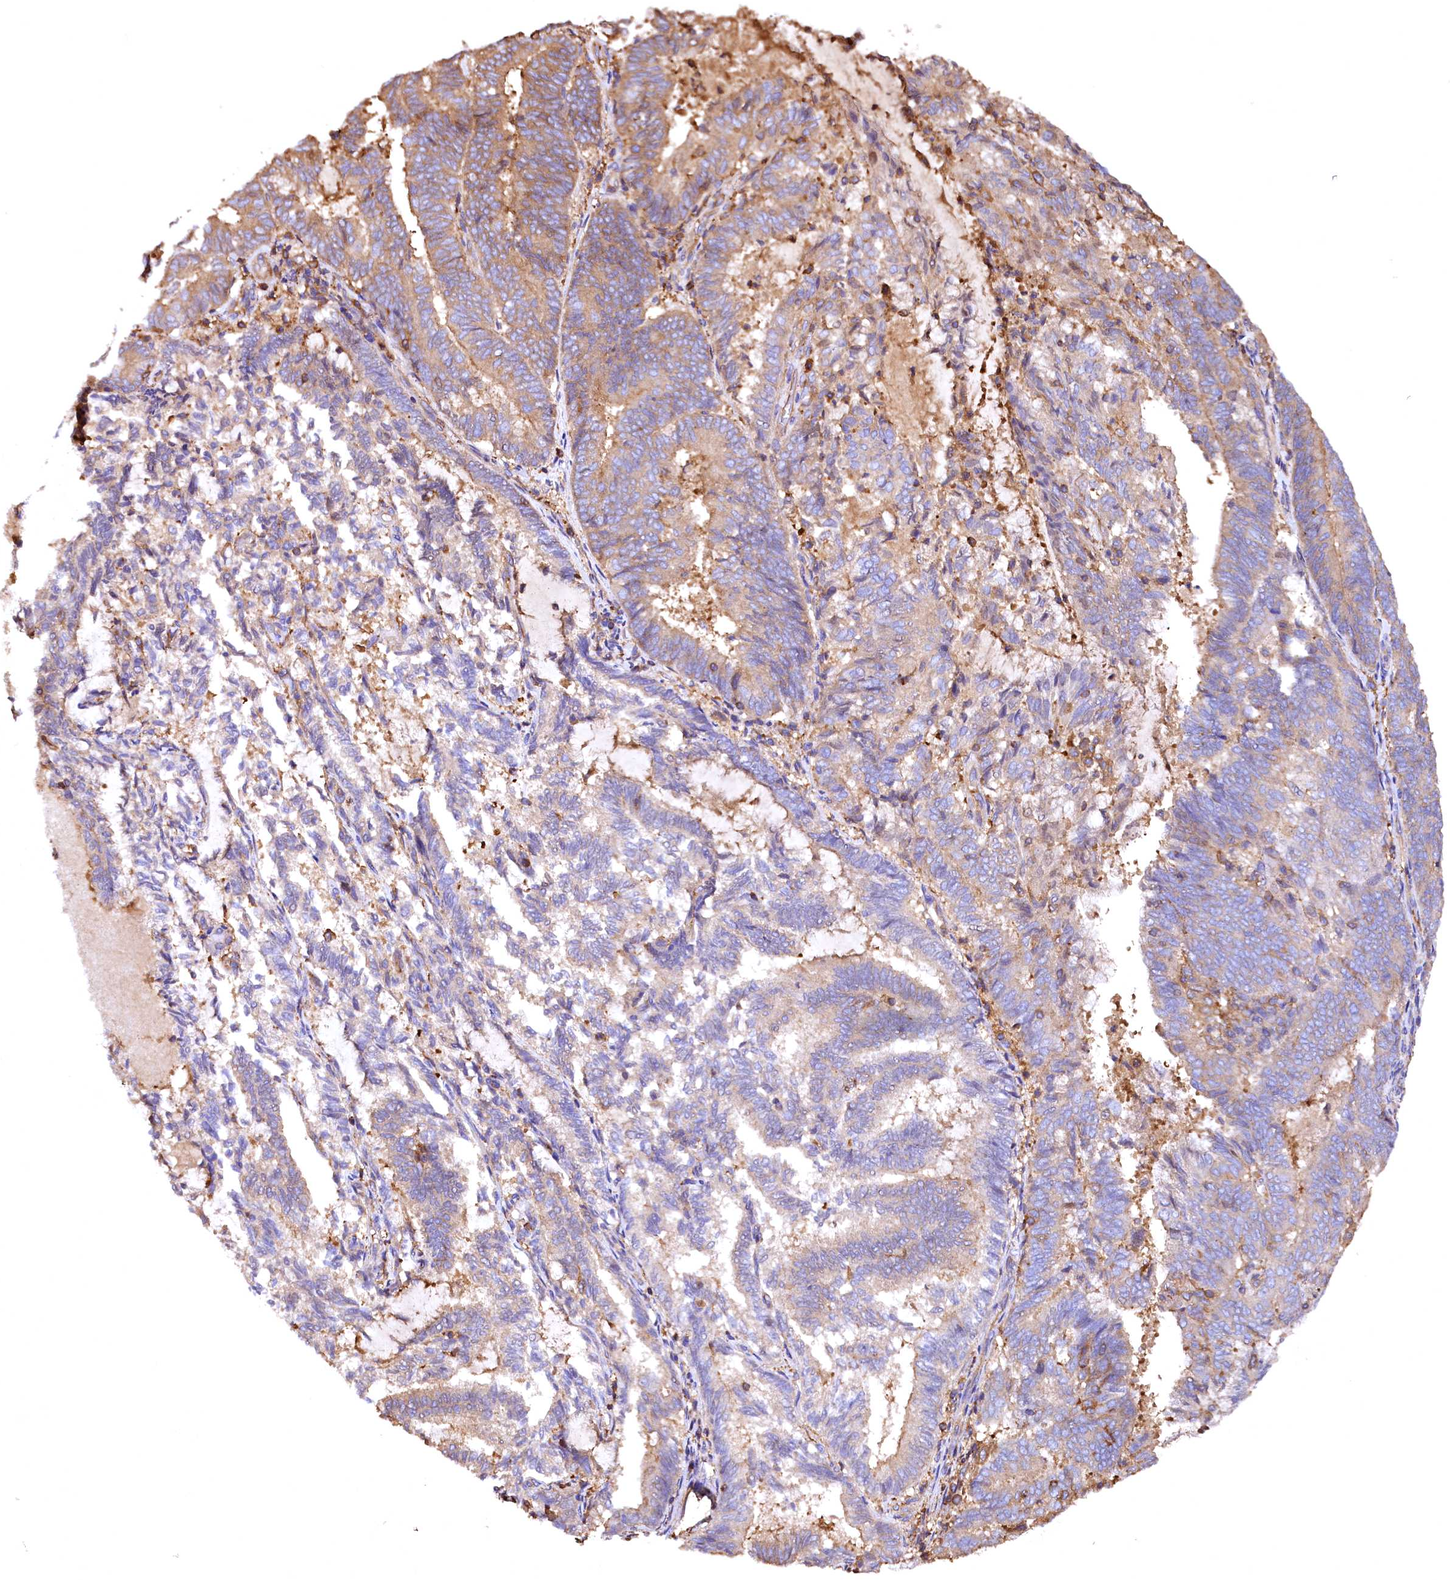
{"staining": {"intensity": "moderate", "quantity": "<25%", "location": "cytoplasmic/membranous"}, "tissue": "endometrial cancer", "cell_type": "Tumor cells", "image_type": "cancer", "snomed": [{"axis": "morphology", "description": "Adenocarcinoma, NOS"}, {"axis": "topography", "description": "Endometrium"}], "caption": "Brown immunohistochemical staining in human endometrial adenocarcinoma demonstrates moderate cytoplasmic/membranous positivity in about <25% of tumor cells. (DAB (3,3'-diaminobenzidine) IHC with brightfield microscopy, high magnification).", "gene": "RARS2", "patient": {"sex": "female", "age": 80}}